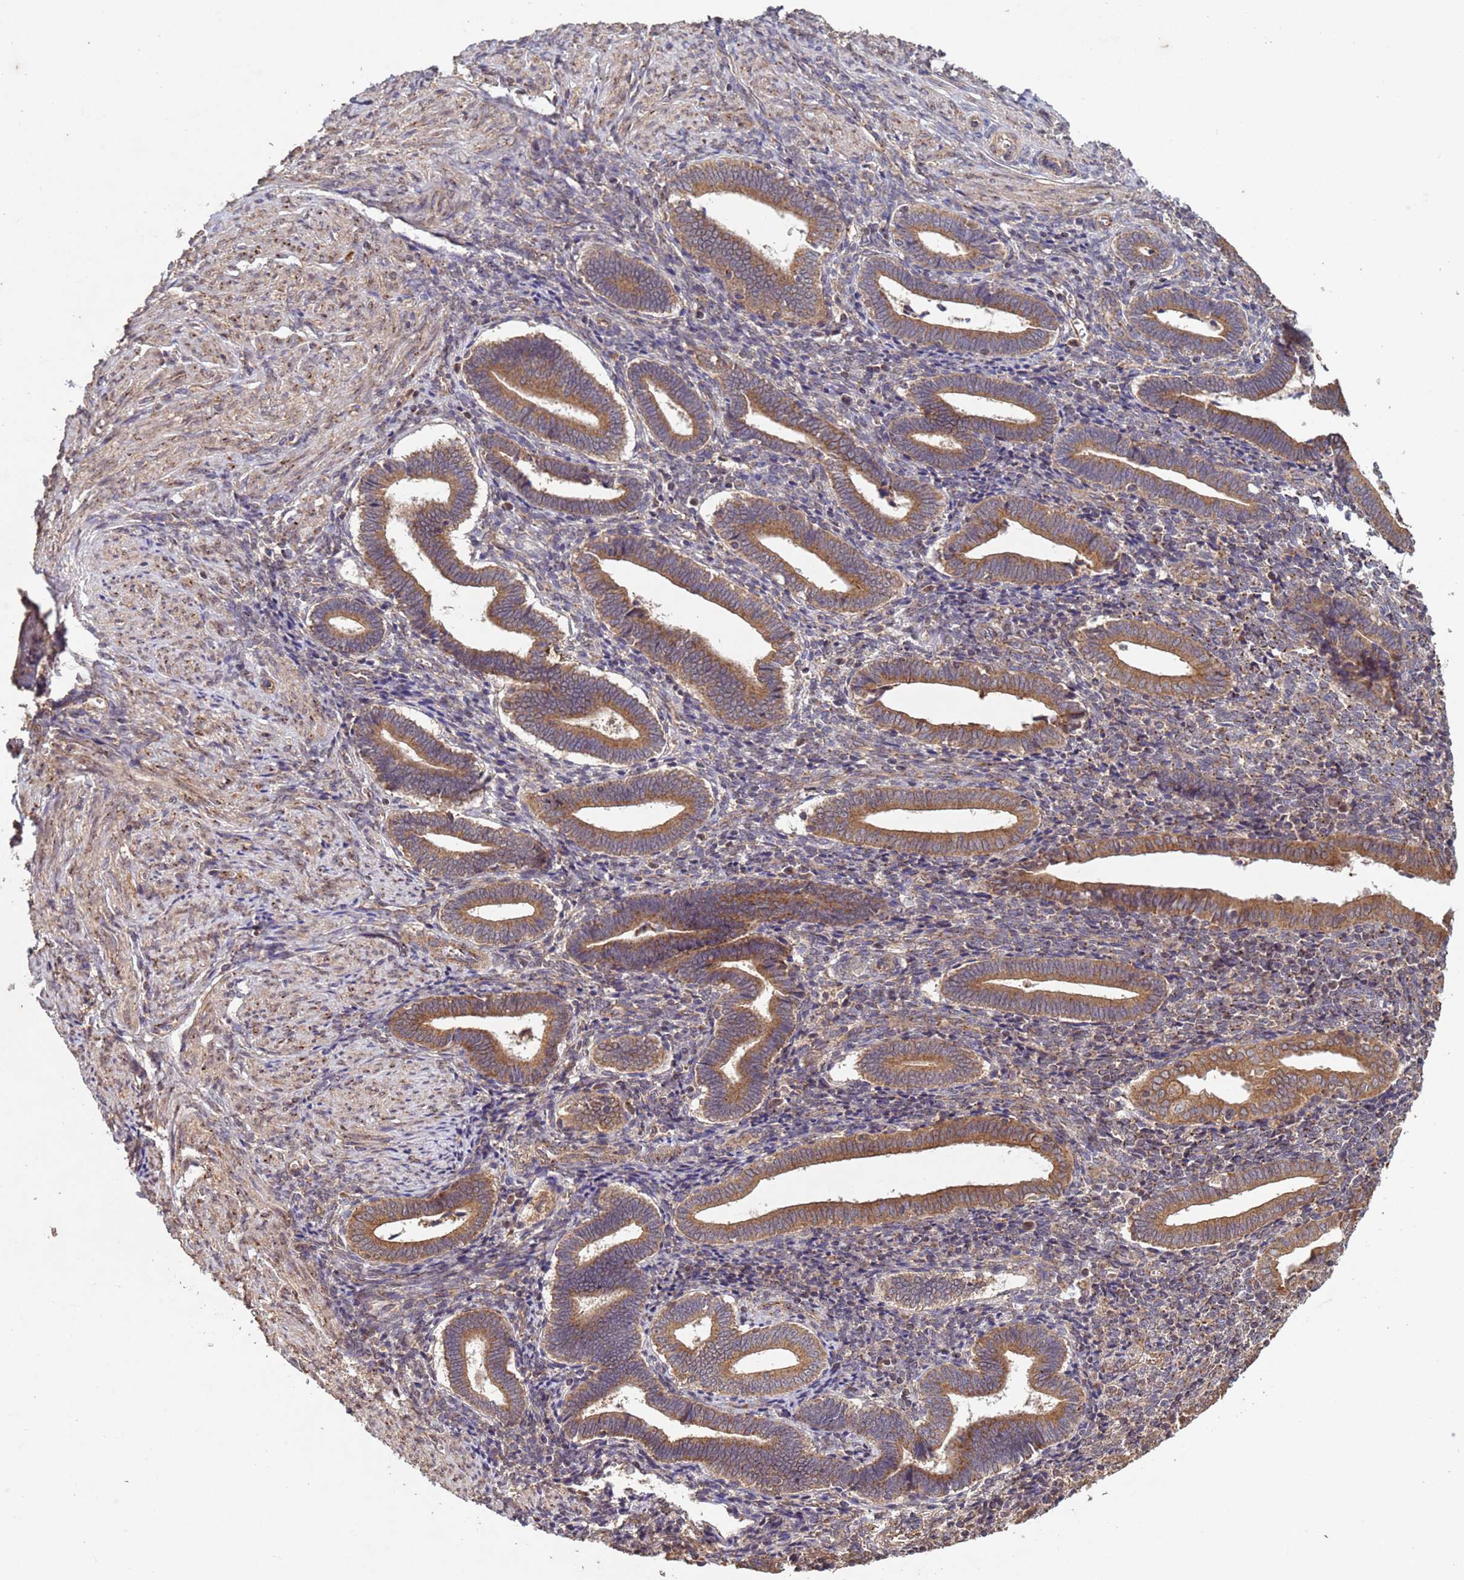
{"staining": {"intensity": "moderate", "quantity": "25%-75%", "location": "cytoplasmic/membranous"}, "tissue": "endometrium", "cell_type": "Cells in endometrial stroma", "image_type": "normal", "snomed": [{"axis": "morphology", "description": "Normal tissue, NOS"}, {"axis": "topography", "description": "Other"}, {"axis": "topography", "description": "Endometrium"}], "caption": "A brown stain highlights moderate cytoplasmic/membranous positivity of a protein in cells in endometrial stroma of benign endometrium.", "gene": "FASTKD1", "patient": {"sex": "female", "age": 44}}